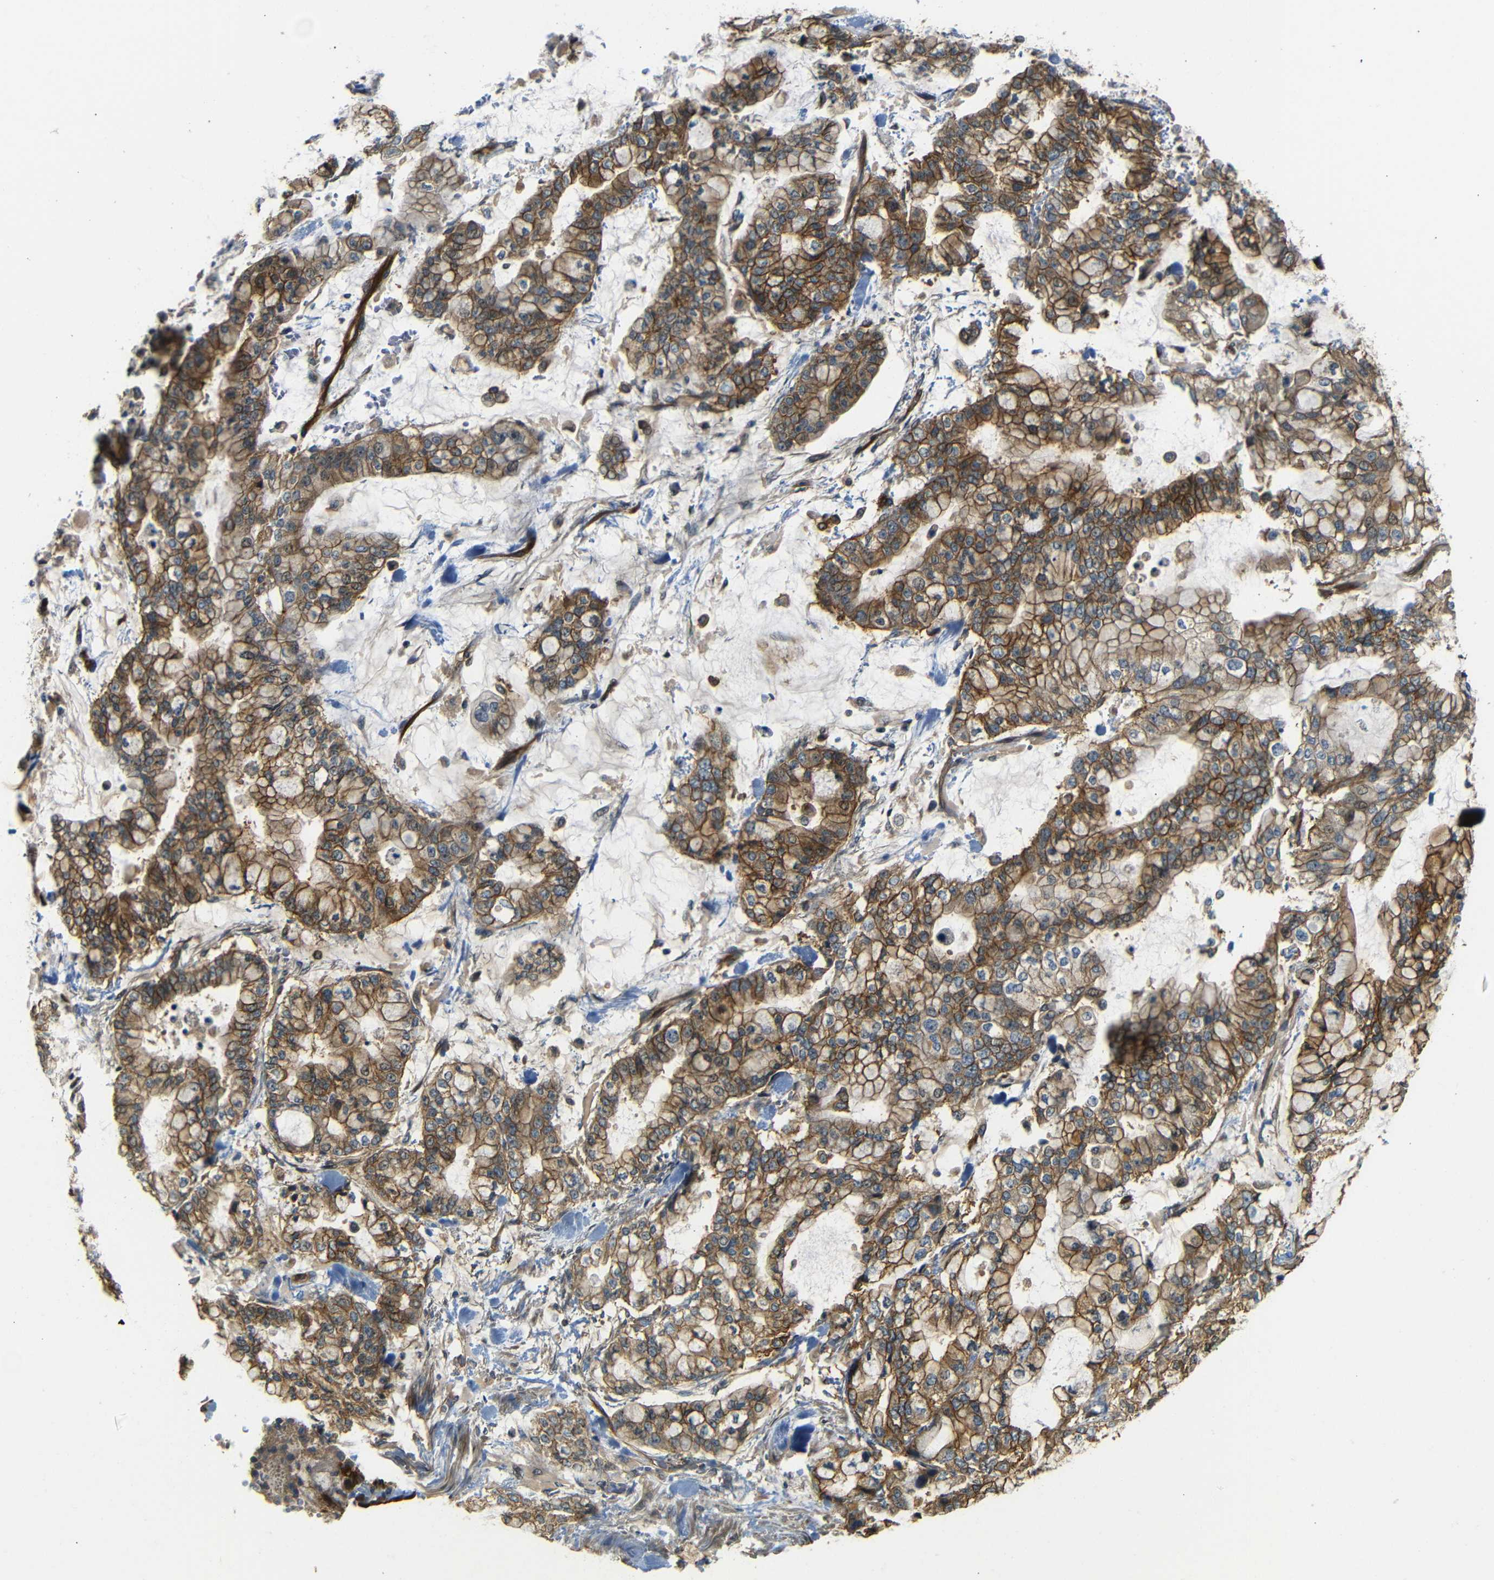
{"staining": {"intensity": "strong", "quantity": ">75%", "location": "cytoplasmic/membranous"}, "tissue": "stomach cancer", "cell_type": "Tumor cells", "image_type": "cancer", "snomed": [{"axis": "morphology", "description": "Normal tissue, NOS"}, {"axis": "morphology", "description": "Adenocarcinoma, NOS"}, {"axis": "topography", "description": "Stomach, upper"}, {"axis": "topography", "description": "Stomach"}], "caption": "About >75% of tumor cells in stomach adenocarcinoma show strong cytoplasmic/membranous protein expression as visualized by brown immunohistochemical staining.", "gene": "RELL1", "patient": {"sex": "male", "age": 76}}